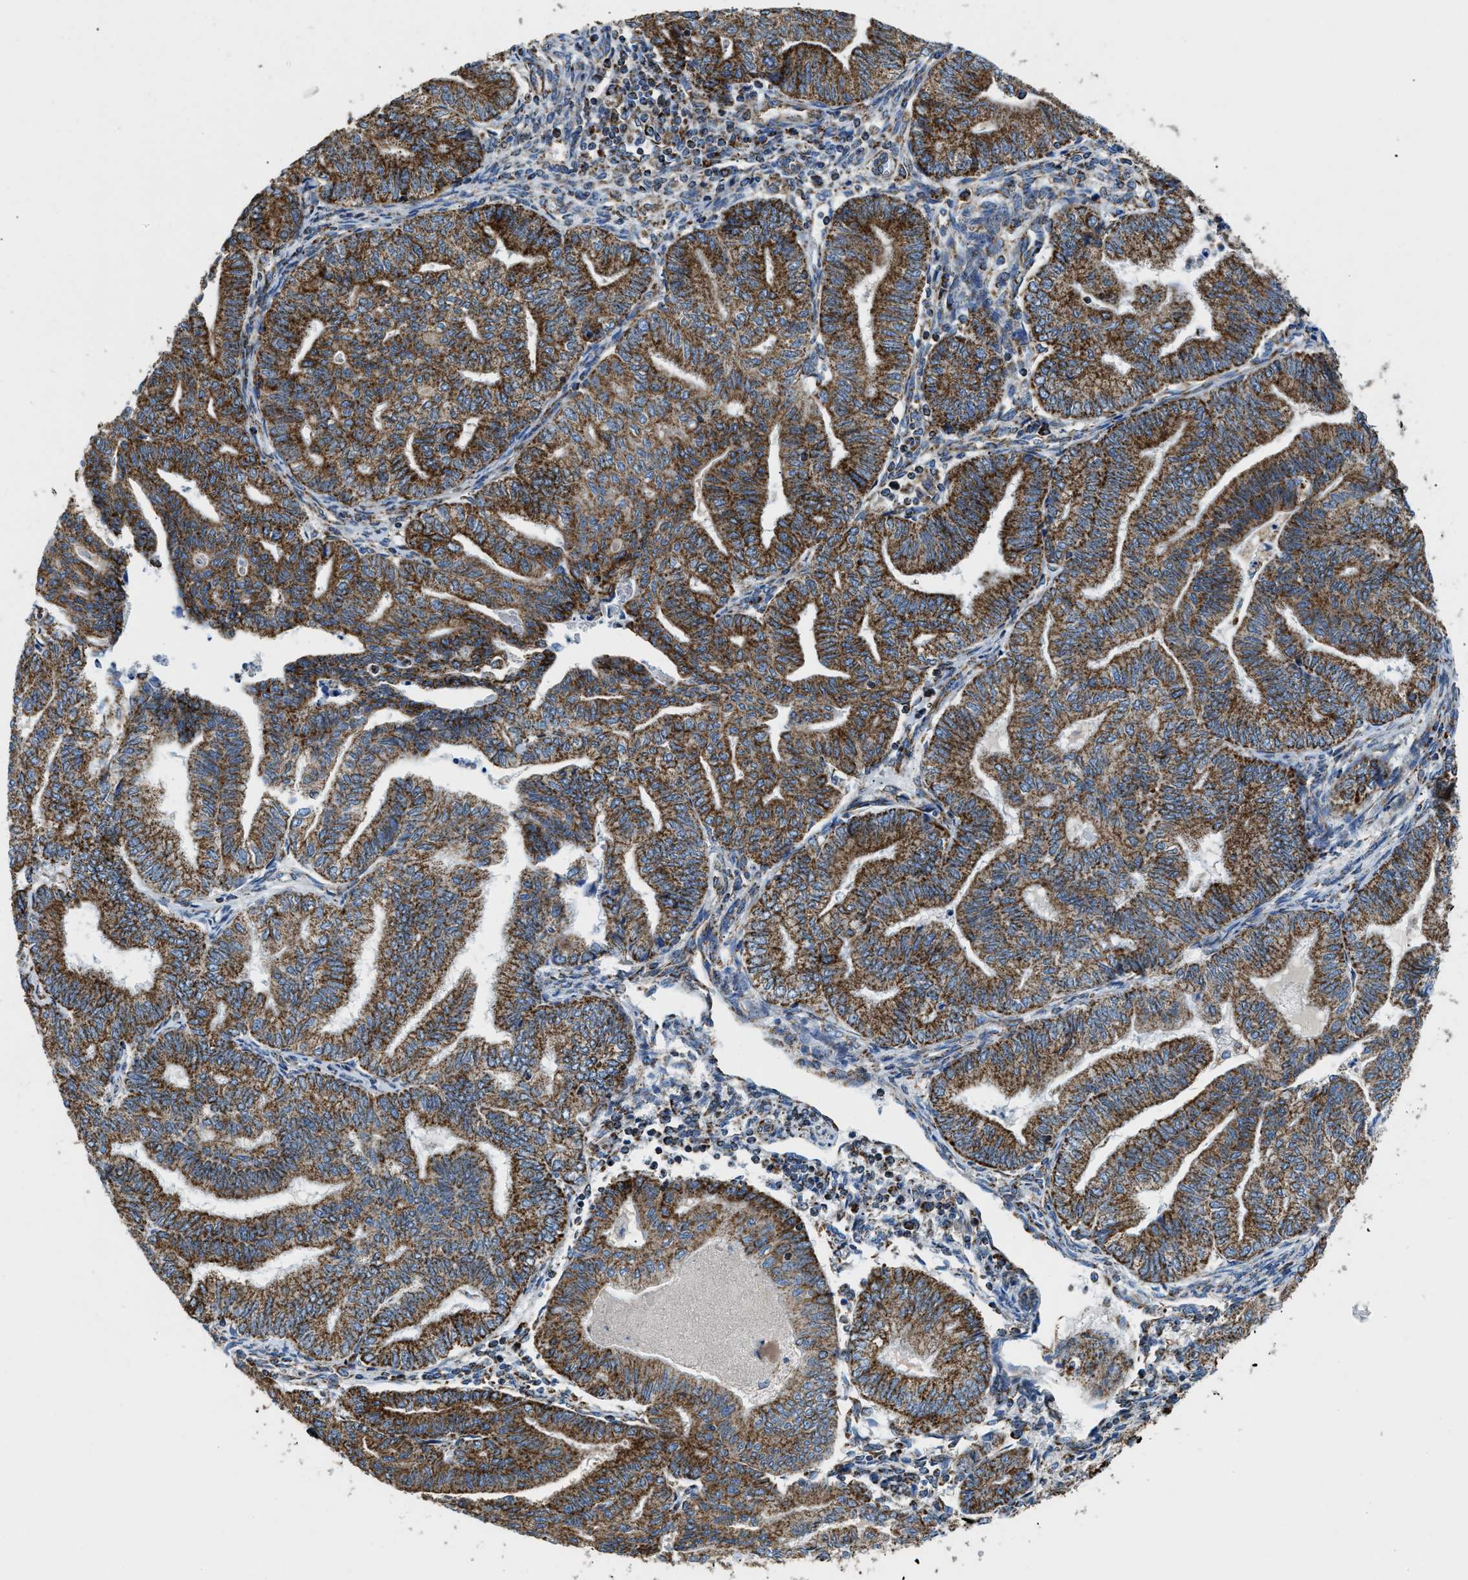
{"staining": {"intensity": "strong", "quantity": ">75%", "location": "cytoplasmic/membranous"}, "tissue": "endometrial cancer", "cell_type": "Tumor cells", "image_type": "cancer", "snomed": [{"axis": "morphology", "description": "Adenocarcinoma, NOS"}, {"axis": "topography", "description": "Endometrium"}], "caption": "IHC (DAB (3,3'-diaminobenzidine)) staining of adenocarcinoma (endometrial) demonstrates strong cytoplasmic/membranous protein staining in about >75% of tumor cells.", "gene": "STK33", "patient": {"sex": "female", "age": 79}}